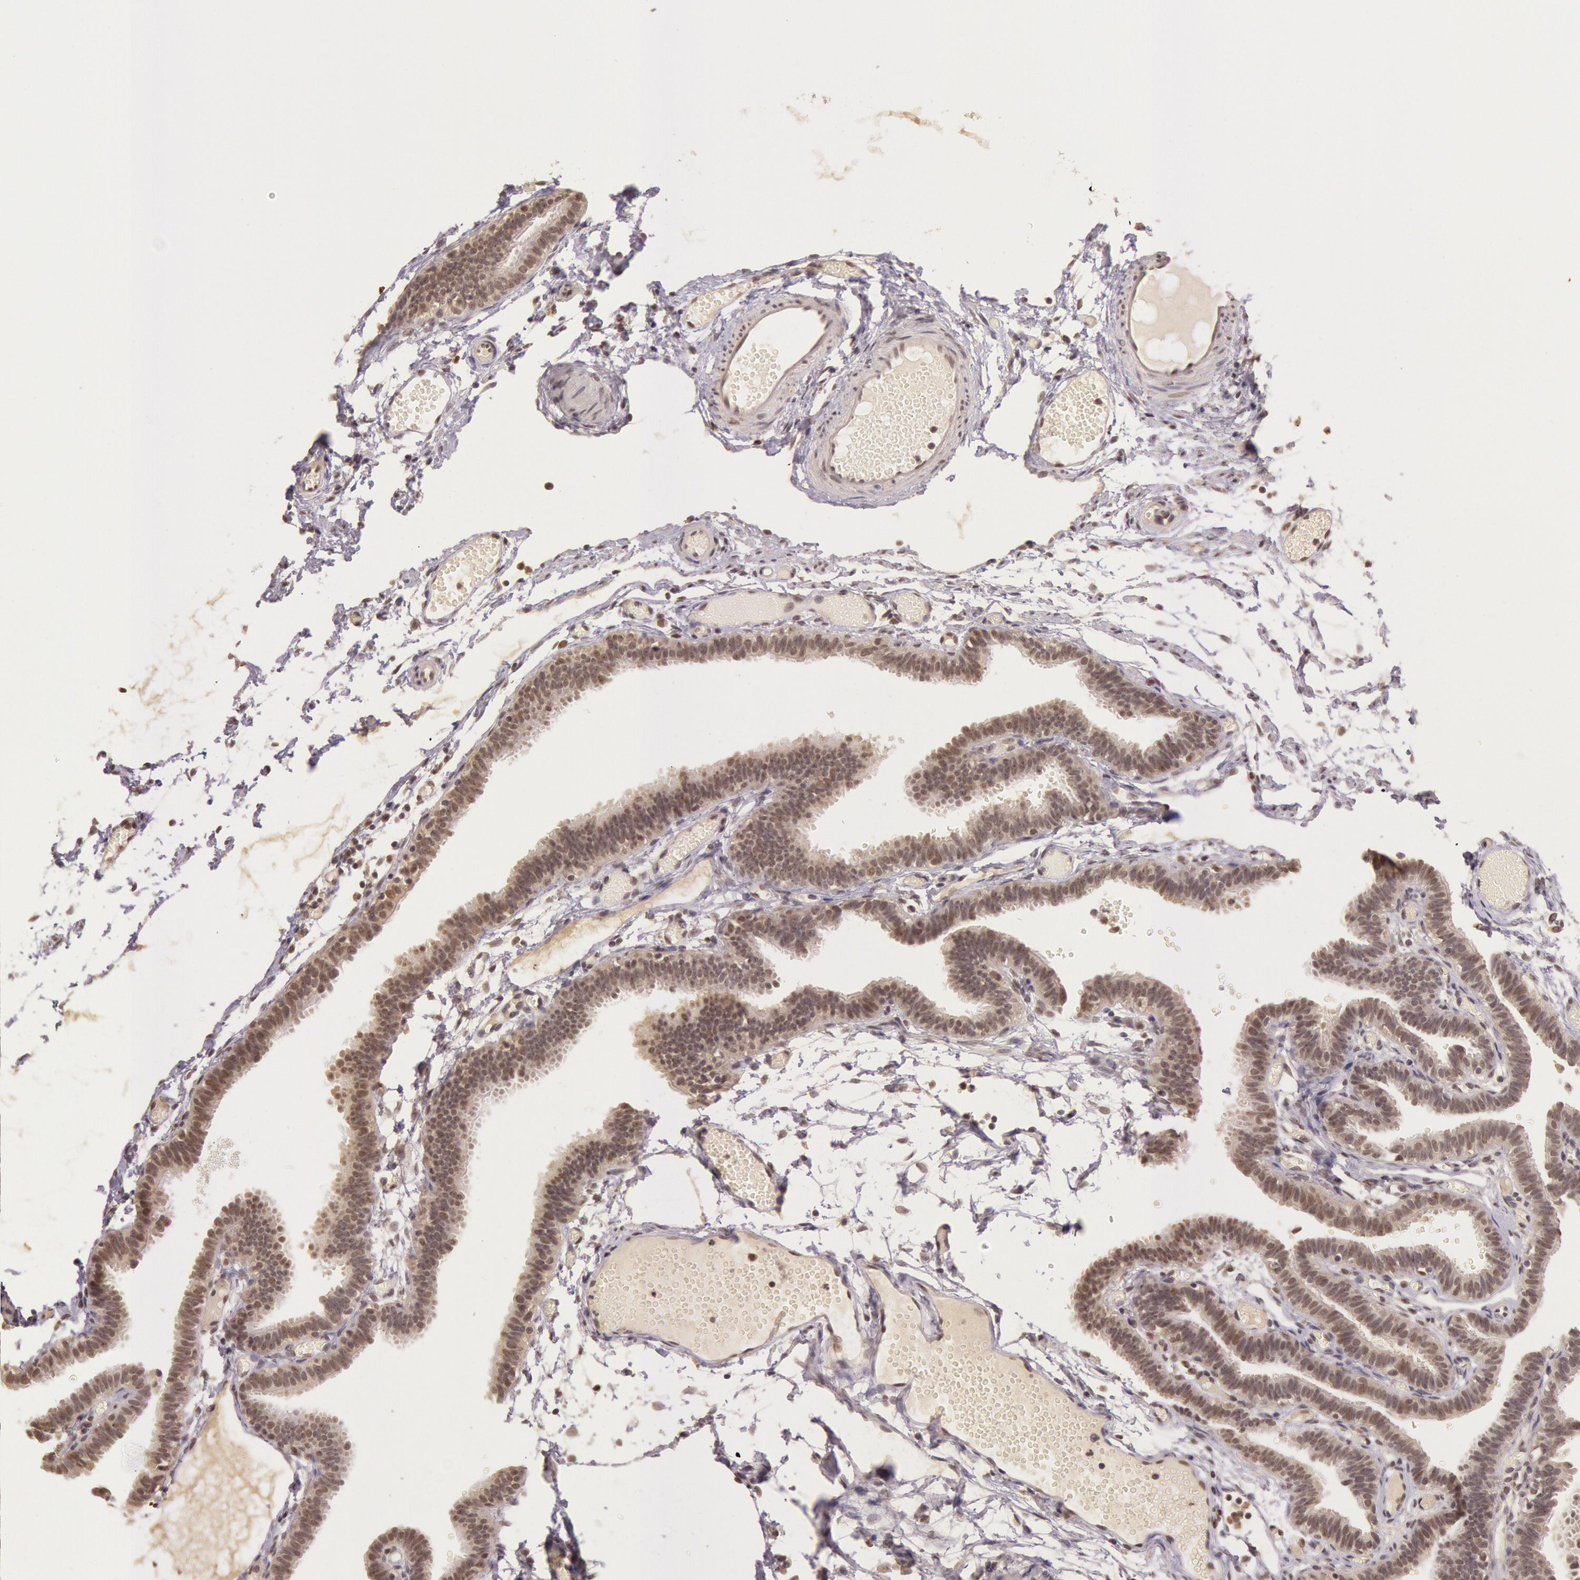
{"staining": {"intensity": "moderate", "quantity": "25%-75%", "location": "cytoplasmic/membranous,nuclear"}, "tissue": "fallopian tube", "cell_type": "Glandular cells", "image_type": "normal", "snomed": [{"axis": "morphology", "description": "Normal tissue, NOS"}, {"axis": "topography", "description": "Fallopian tube"}], "caption": "Immunohistochemistry (IHC) histopathology image of unremarkable fallopian tube: fallopian tube stained using immunohistochemistry shows medium levels of moderate protein expression localized specifically in the cytoplasmic/membranous,nuclear of glandular cells, appearing as a cytoplasmic/membranous,nuclear brown color.", "gene": "RTL10", "patient": {"sex": "female", "age": 29}}